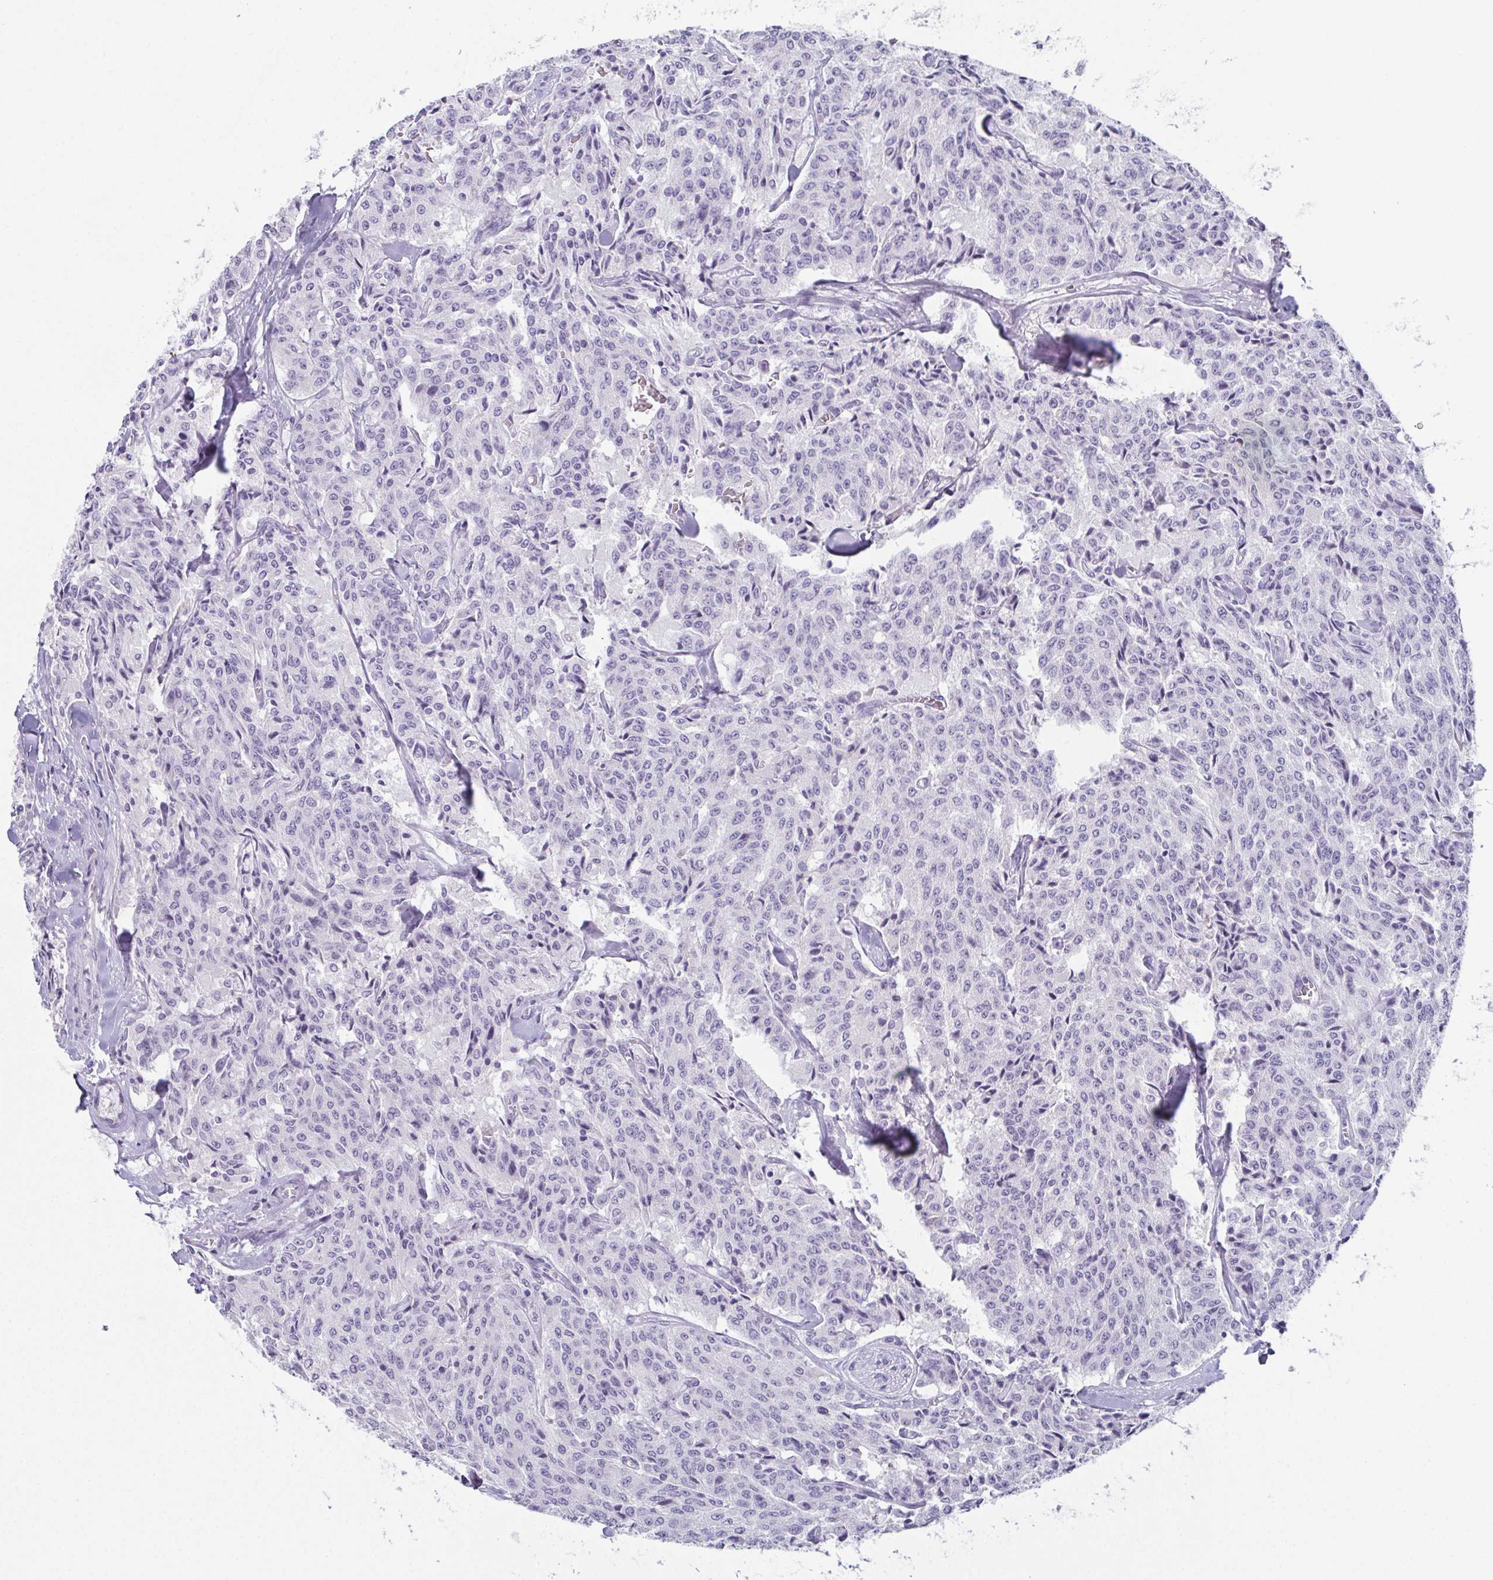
{"staining": {"intensity": "negative", "quantity": "none", "location": "none"}, "tissue": "carcinoid", "cell_type": "Tumor cells", "image_type": "cancer", "snomed": [{"axis": "morphology", "description": "Carcinoid, malignant, NOS"}, {"axis": "topography", "description": "Lung"}], "caption": "Carcinoid was stained to show a protein in brown. There is no significant expression in tumor cells.", "gene": "SLC36A2", "patient": {"sex": "male", "age": 71}}